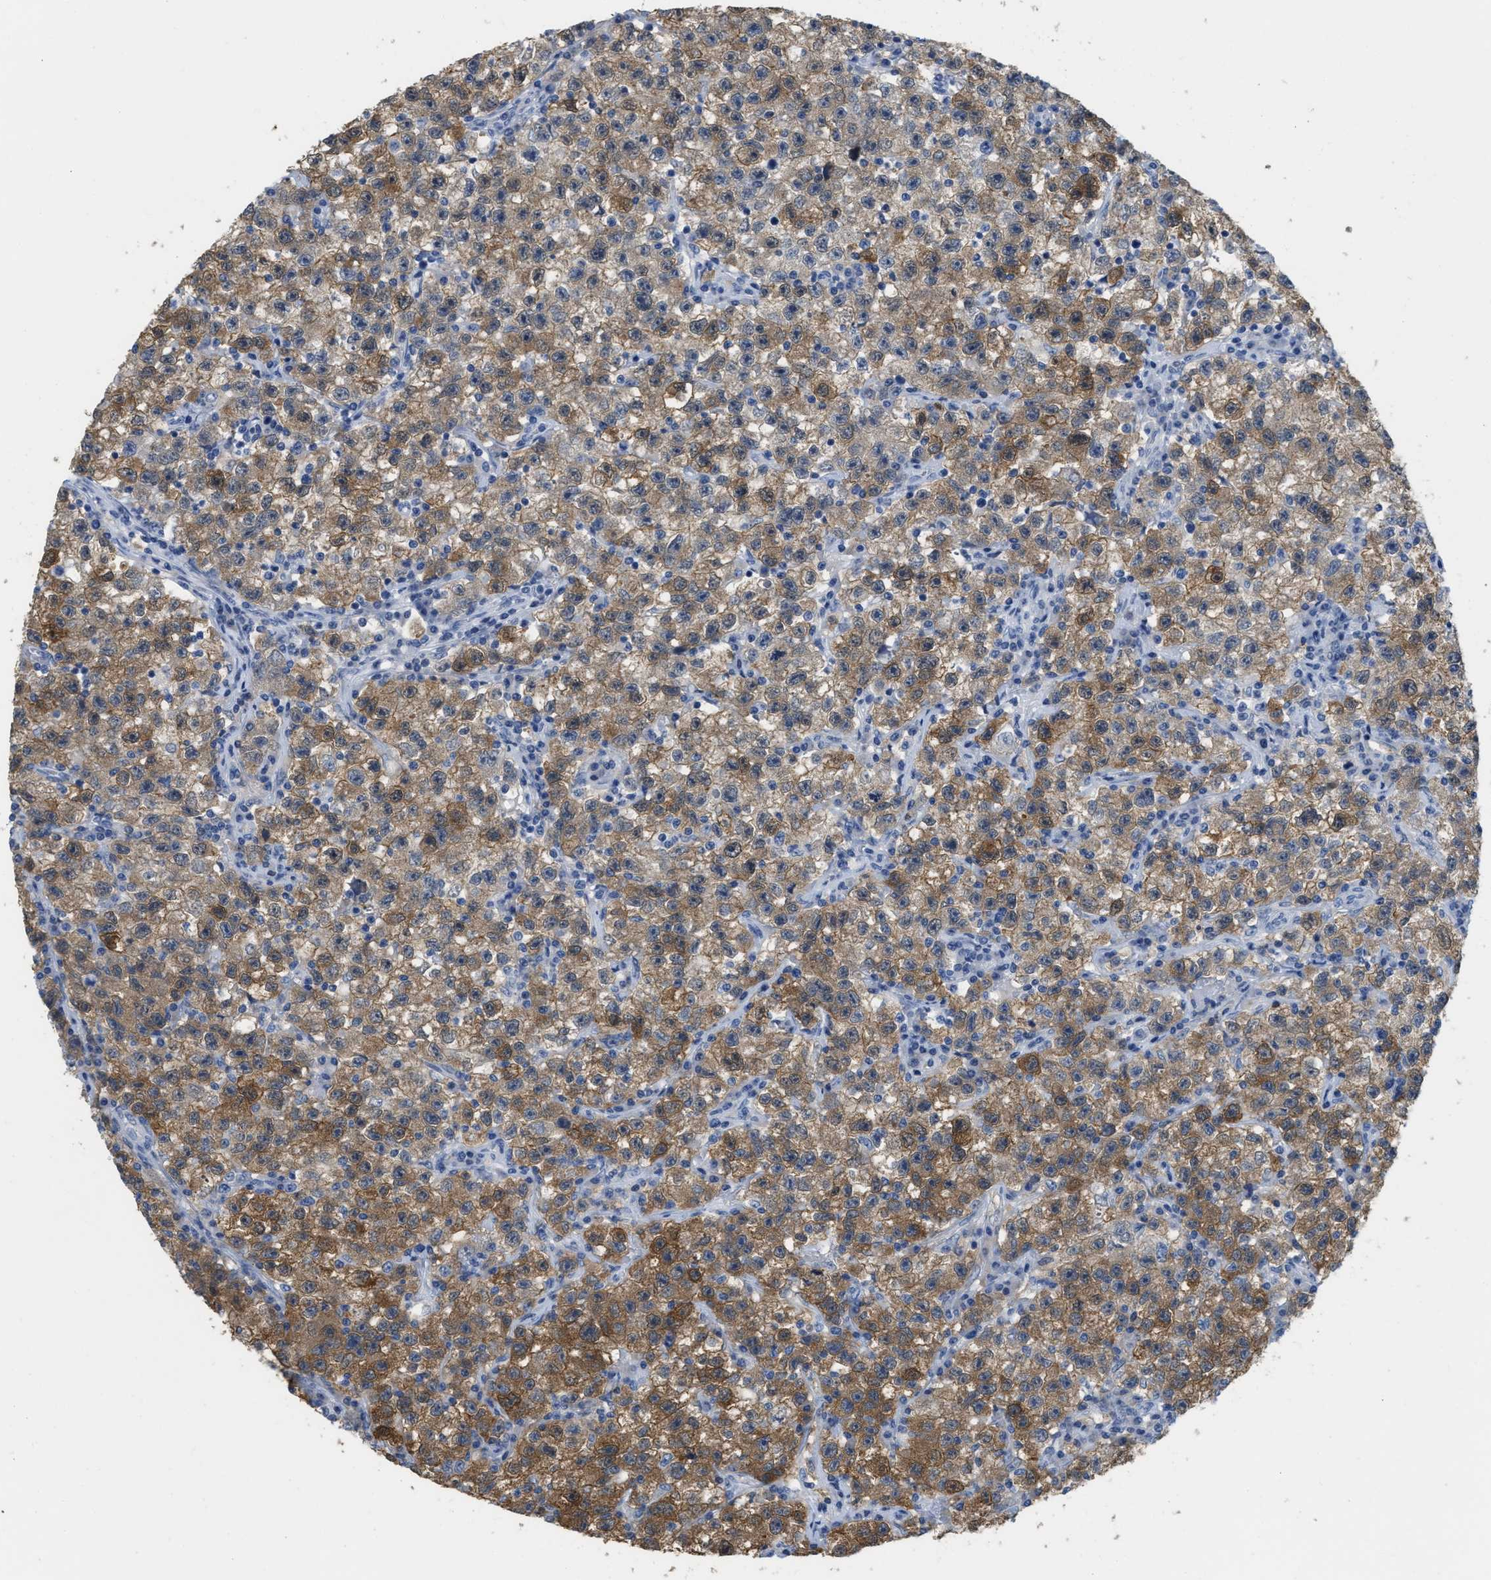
{"staining": {"intensity": "moderate", "quantity": ">75%", "location": "cytoplasmic/membranous"}, "tissue": "testis cancer", "cell_type": "Tumor cells", "image_type": "cancer", "snomed": [{"axis": "morphology", "description": "Seminoma, NOS"}, {"axis": "topography", "description": "Testis"}], "caption": "Seminoma (testis) stained with DAB immunohistochemistry (IHC) demonstrates medium levels of moderate cytoplasmic/membranous staining in about >75% of tumor cells.", "gene": "CRYM", "patient": {"sex": "male", "age": 22}}